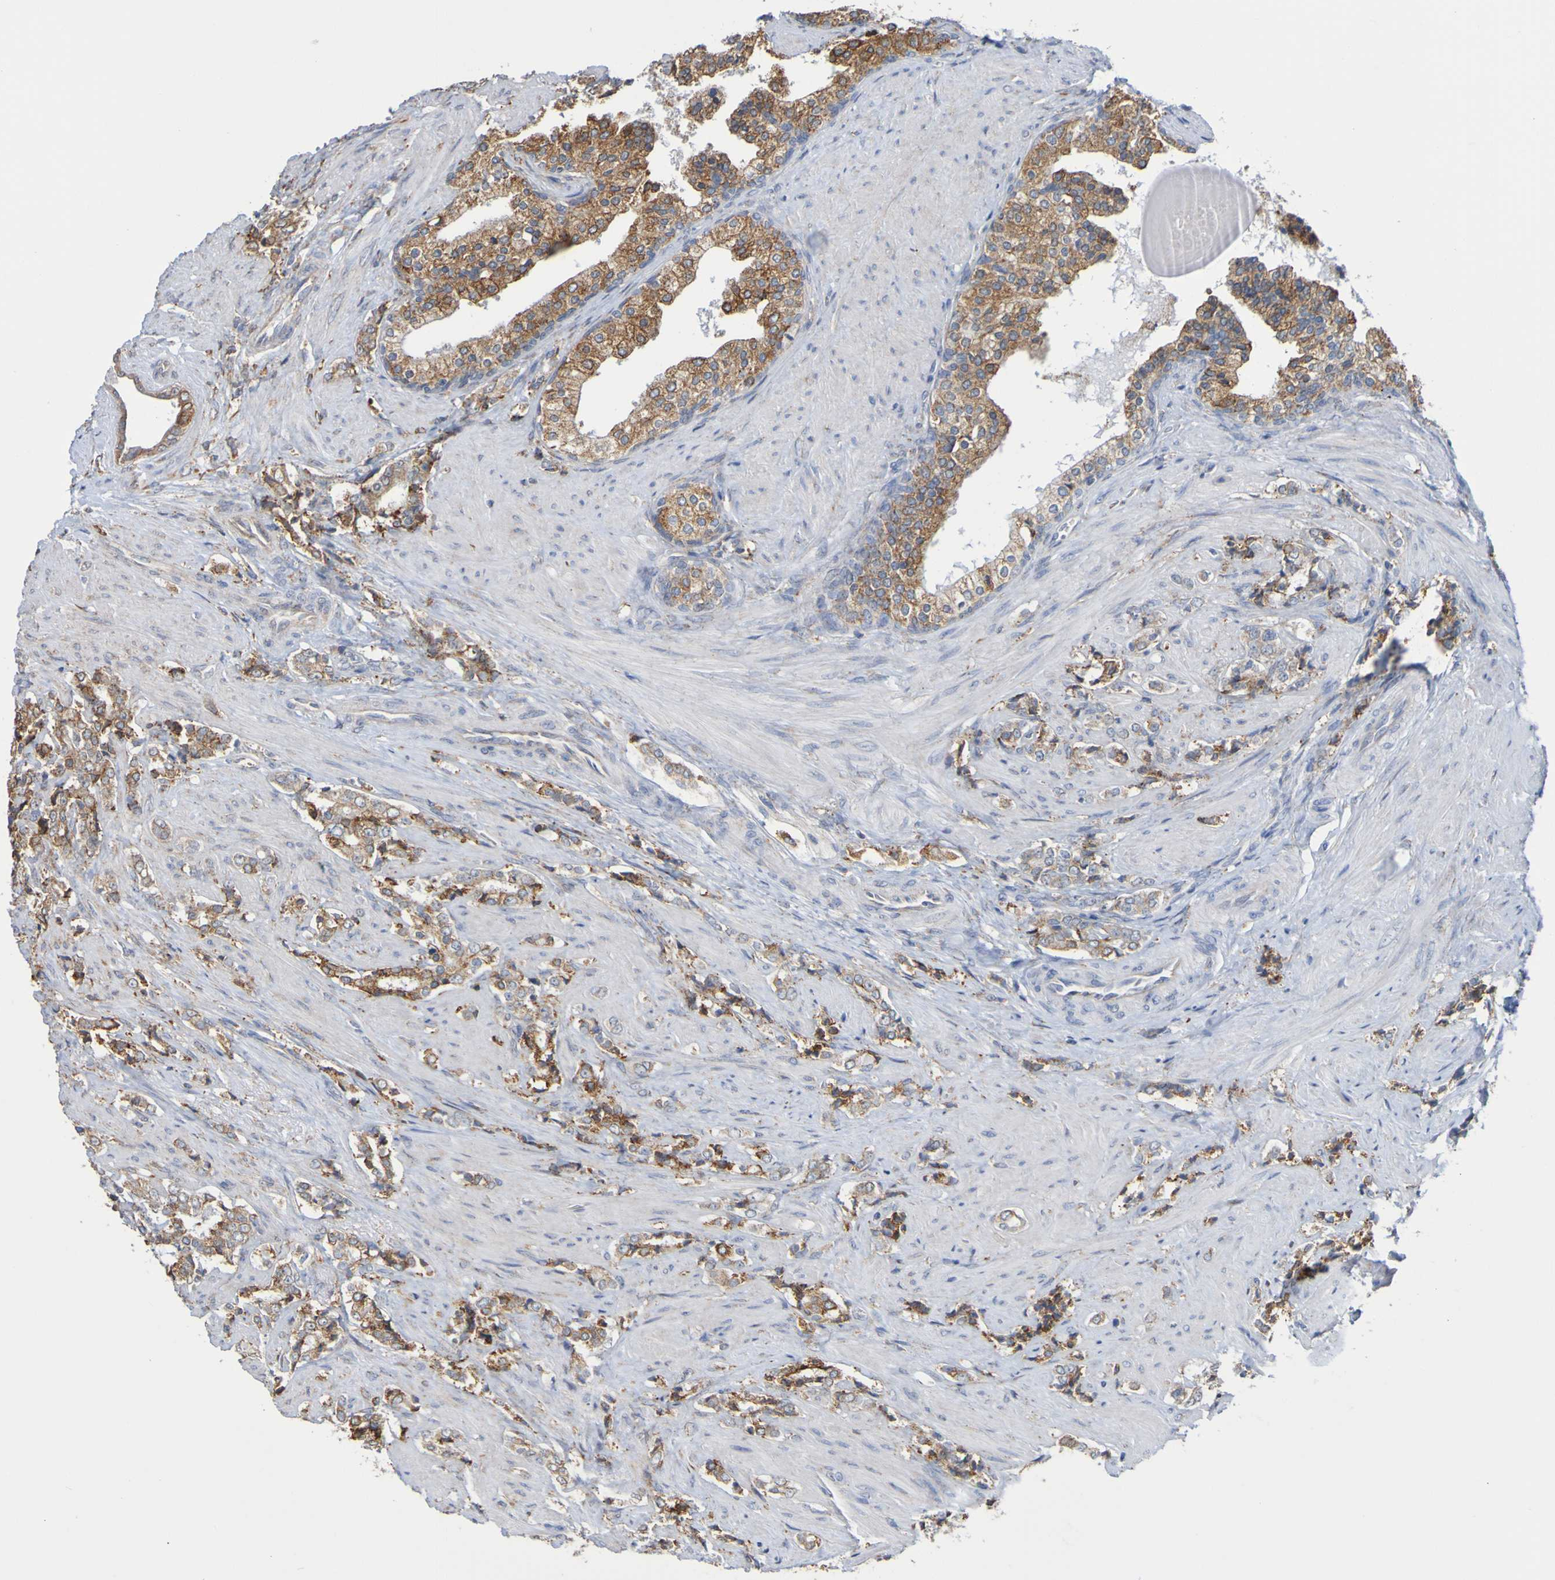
{"staining": {"intensity": "strong", "quantity": "<25%", "location": "cytoplasmic/membranous"}, "tissue": "prostate cancer", "cell_type": "Tumor cells", "image_type": "cancer", "snomed": [{"axis": "morphology", "description": "Adenocarcinoma, Low grade"}, {"axis": "topography", "description": "Prostate"}], "caption": "High-power microscopy captured an immunohistochemistry (IHC) micrograph of low-grade adenocarcinoma (prostate), revealing strong cytoplasmic/membranous expression in about <25% of tumor cells.", "gene": "PDIA3", "patient": {"sex": "male", "age": 60}}